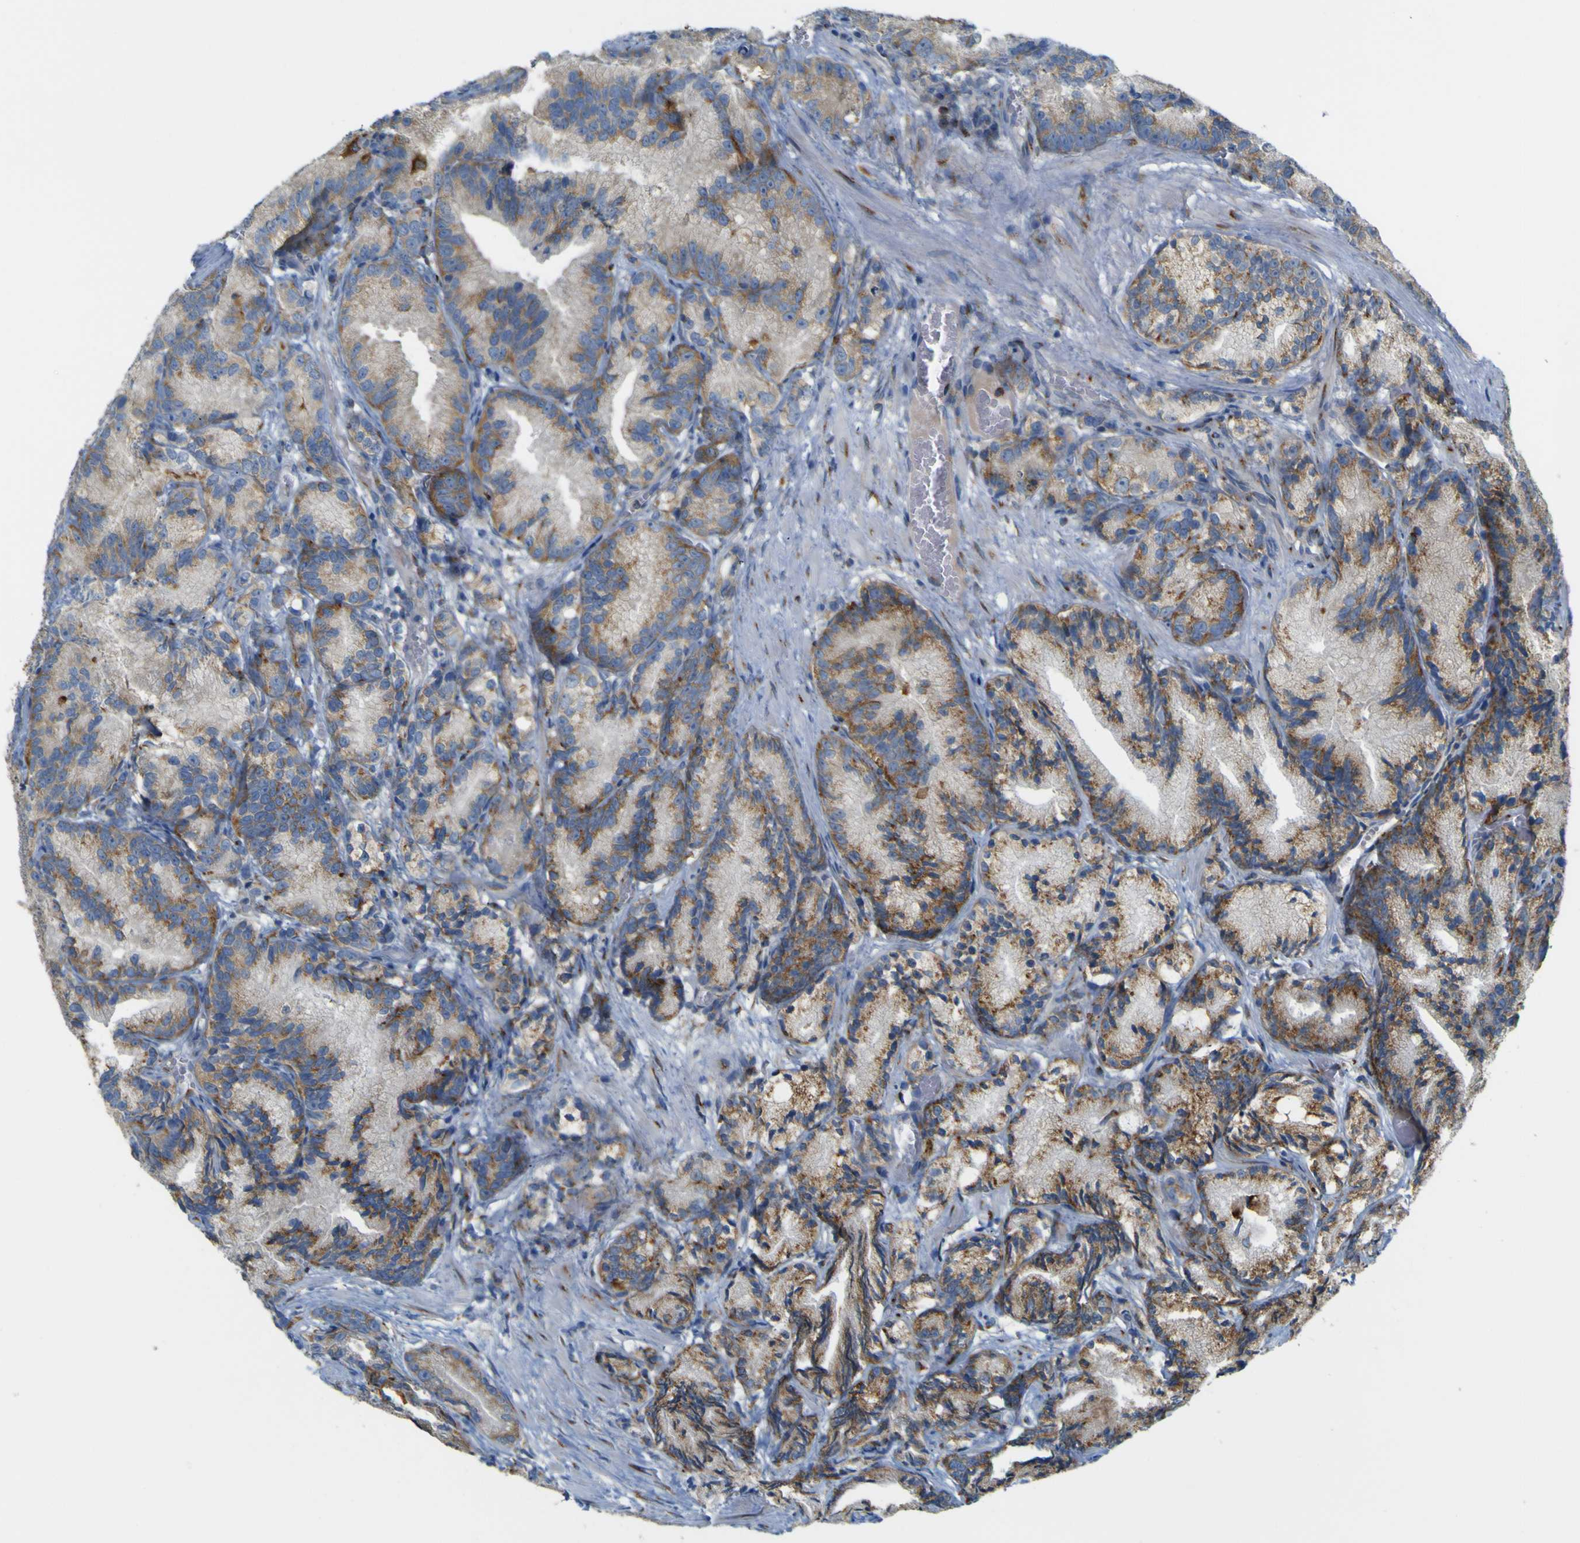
{"staining": {"intensity": "moderate", "quantity": ">75%", "location": "cytoplasmic/membranous"}, "tissue": "prostate cancer", "cell_type": "Tumor cells", "image_type": "cancer", "snomed": [{"axis": "morphology", "description": "Adenocarcinoma, Low grade"}, {"axis": "topography", "description": "Prostate"}], "caption": "The photomicrograph demonstrates staining of low-grade adenocarcinoma (prostate), revealing moderate cytoplasmic/membranous protein staining (brown color) within tumor cells.", "gene": "IGF2R", "patient": {"sex": "male", "age": 89}}